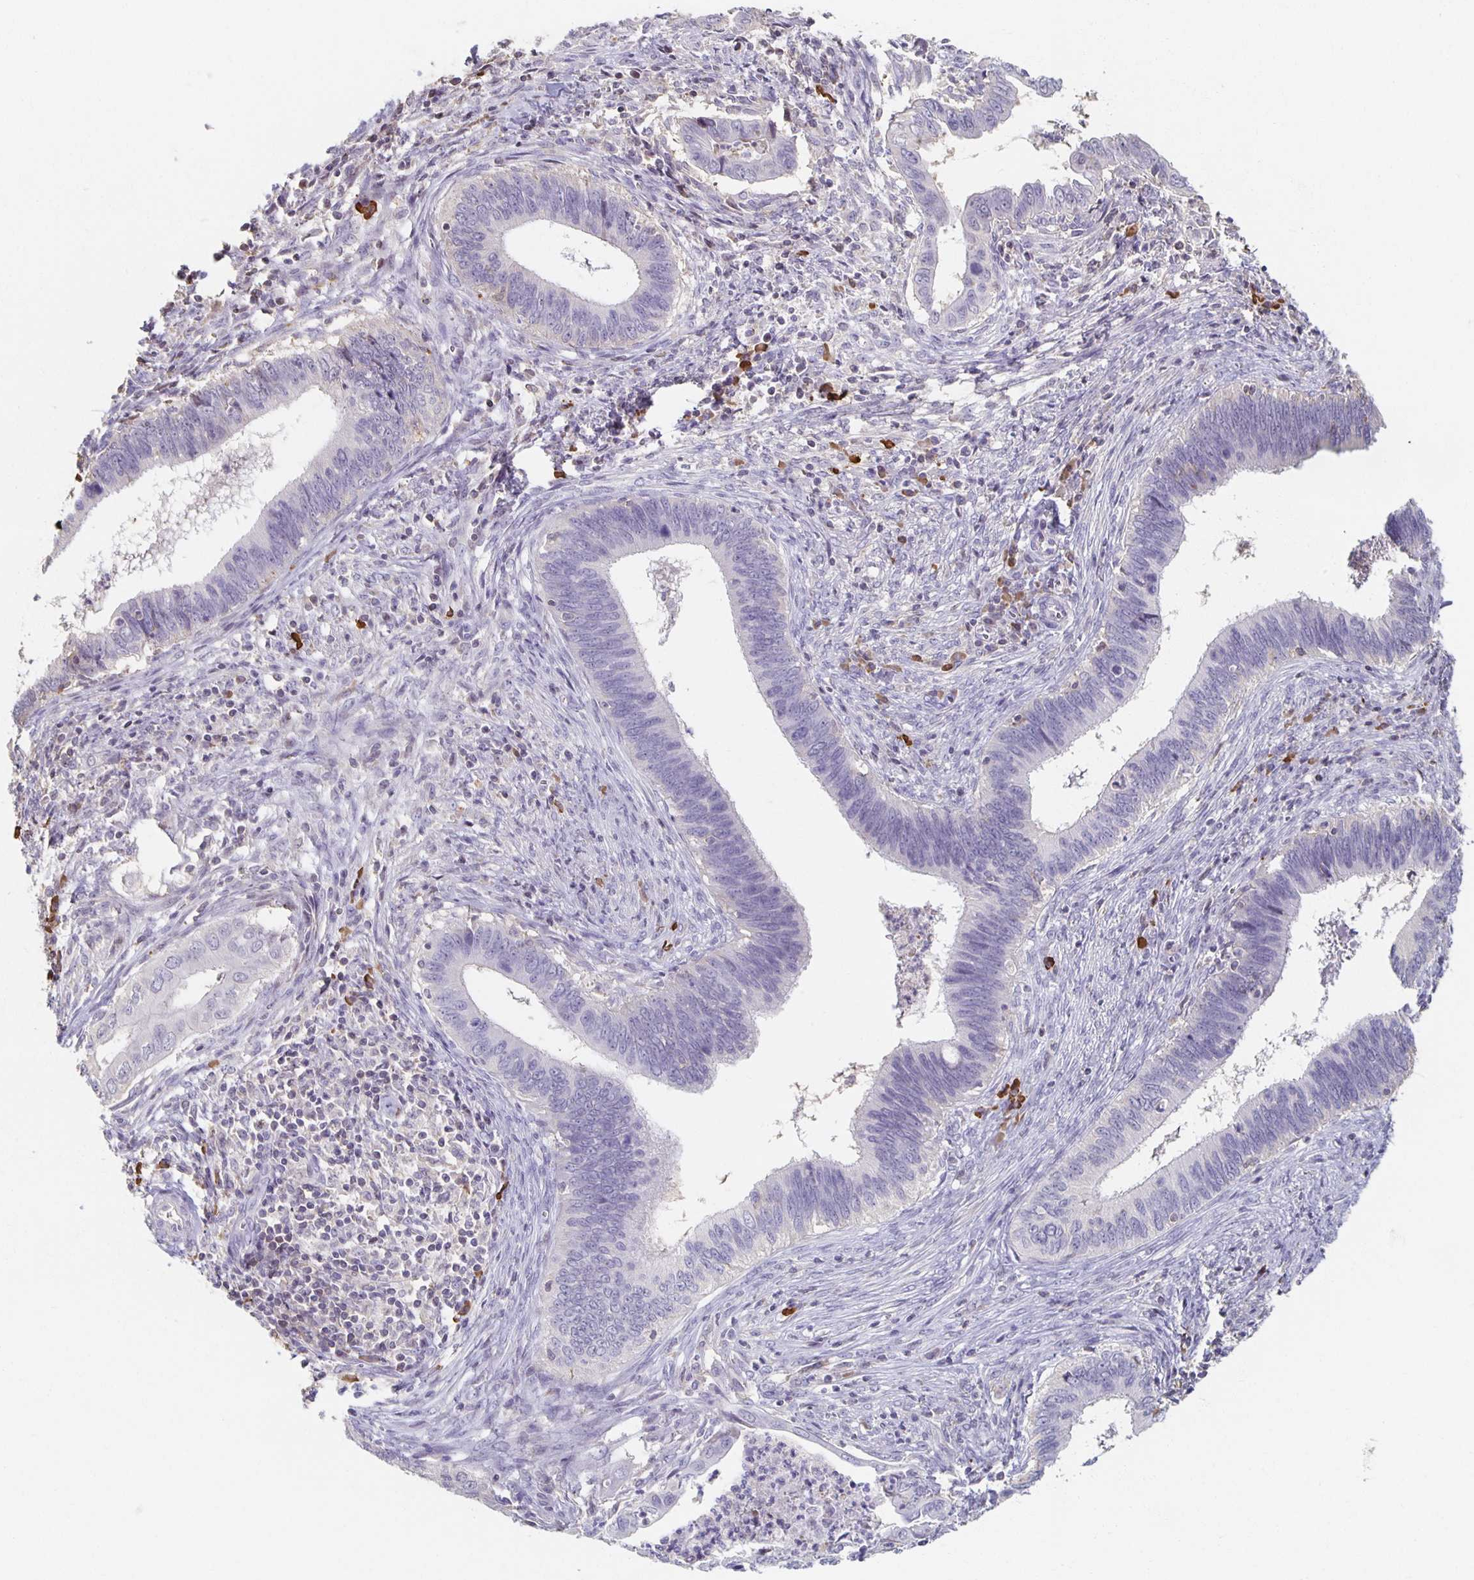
{"staining": {"intensity": "negative", "quantity": "none", "location": "none"}, "tissue": "cervical cancer", "cell_type": "Tumor cells", "image_type": "cancer", "snomed": [{"axis": "morphology", "description": "Adenocarcinoma, NOS"}, {"axis": "topography", "description": "Cervix"}], "caption": "There is no significant staining in tumor cells of cervical adenocarcinoma.", "gene": "ZNF692", "patient": {"sex": "female", "age": 42}}